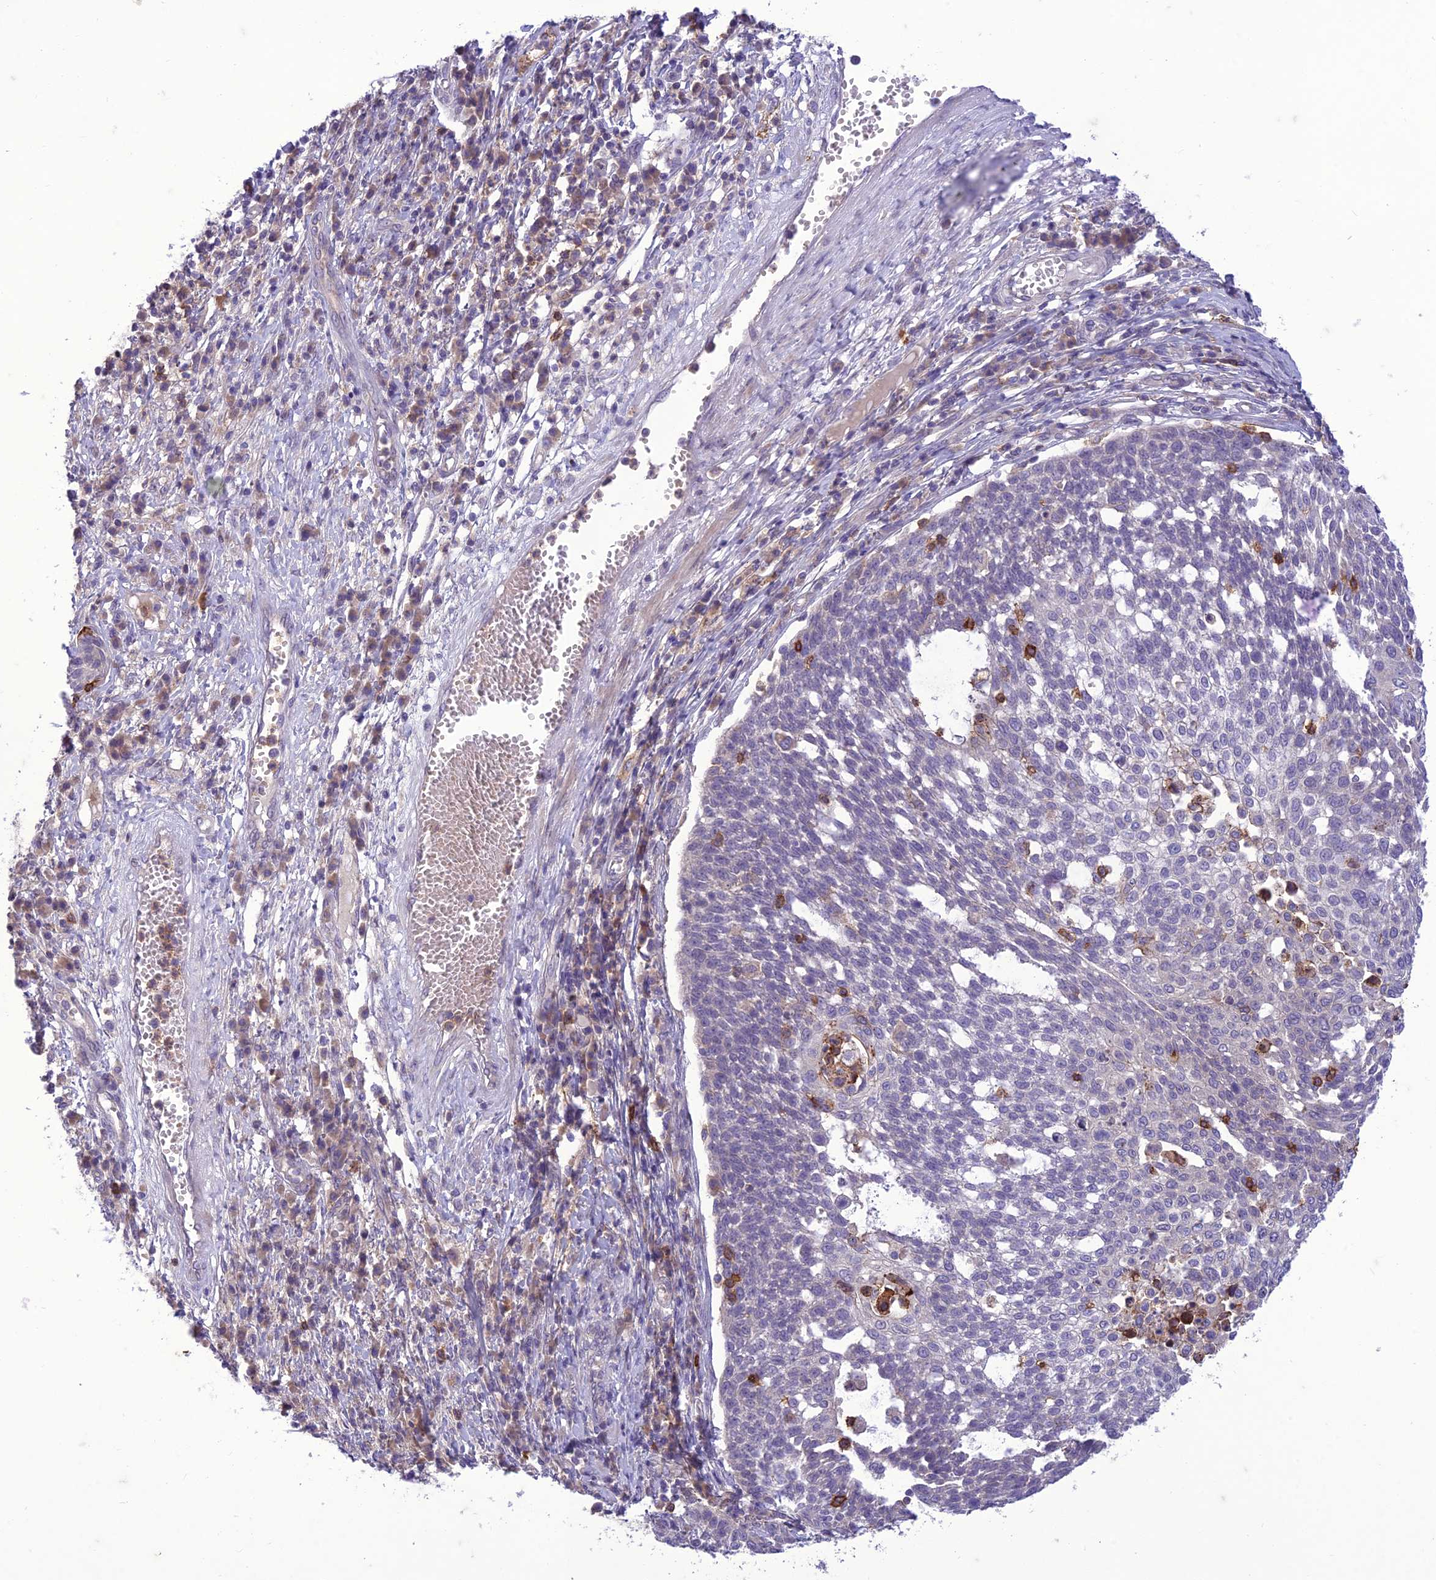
{"staining": {"intensity": "negative", "quantity": "none", "location": "none"}, "tissue": "cervical cancer", "cell_type": "Tumor cells", "image_type": "cancer", "snomed": [{"axis": "morphology", "description": "Squamous cell carcinoma, NOS"}, {"axis": "topography", "description": "Cervix"}], "caption": "The photomicrograph exhibits no staining of tumor cells in squamous cell carcinoma (cervical). Brightfield microscopy of IHC stained with DAB (3,3'-diaminobenzidine) (brown) and hematoxylin (blue), captured at high magnification.", "gene": "ITGAE", "patient": {"sex": "female", "age": 34}}